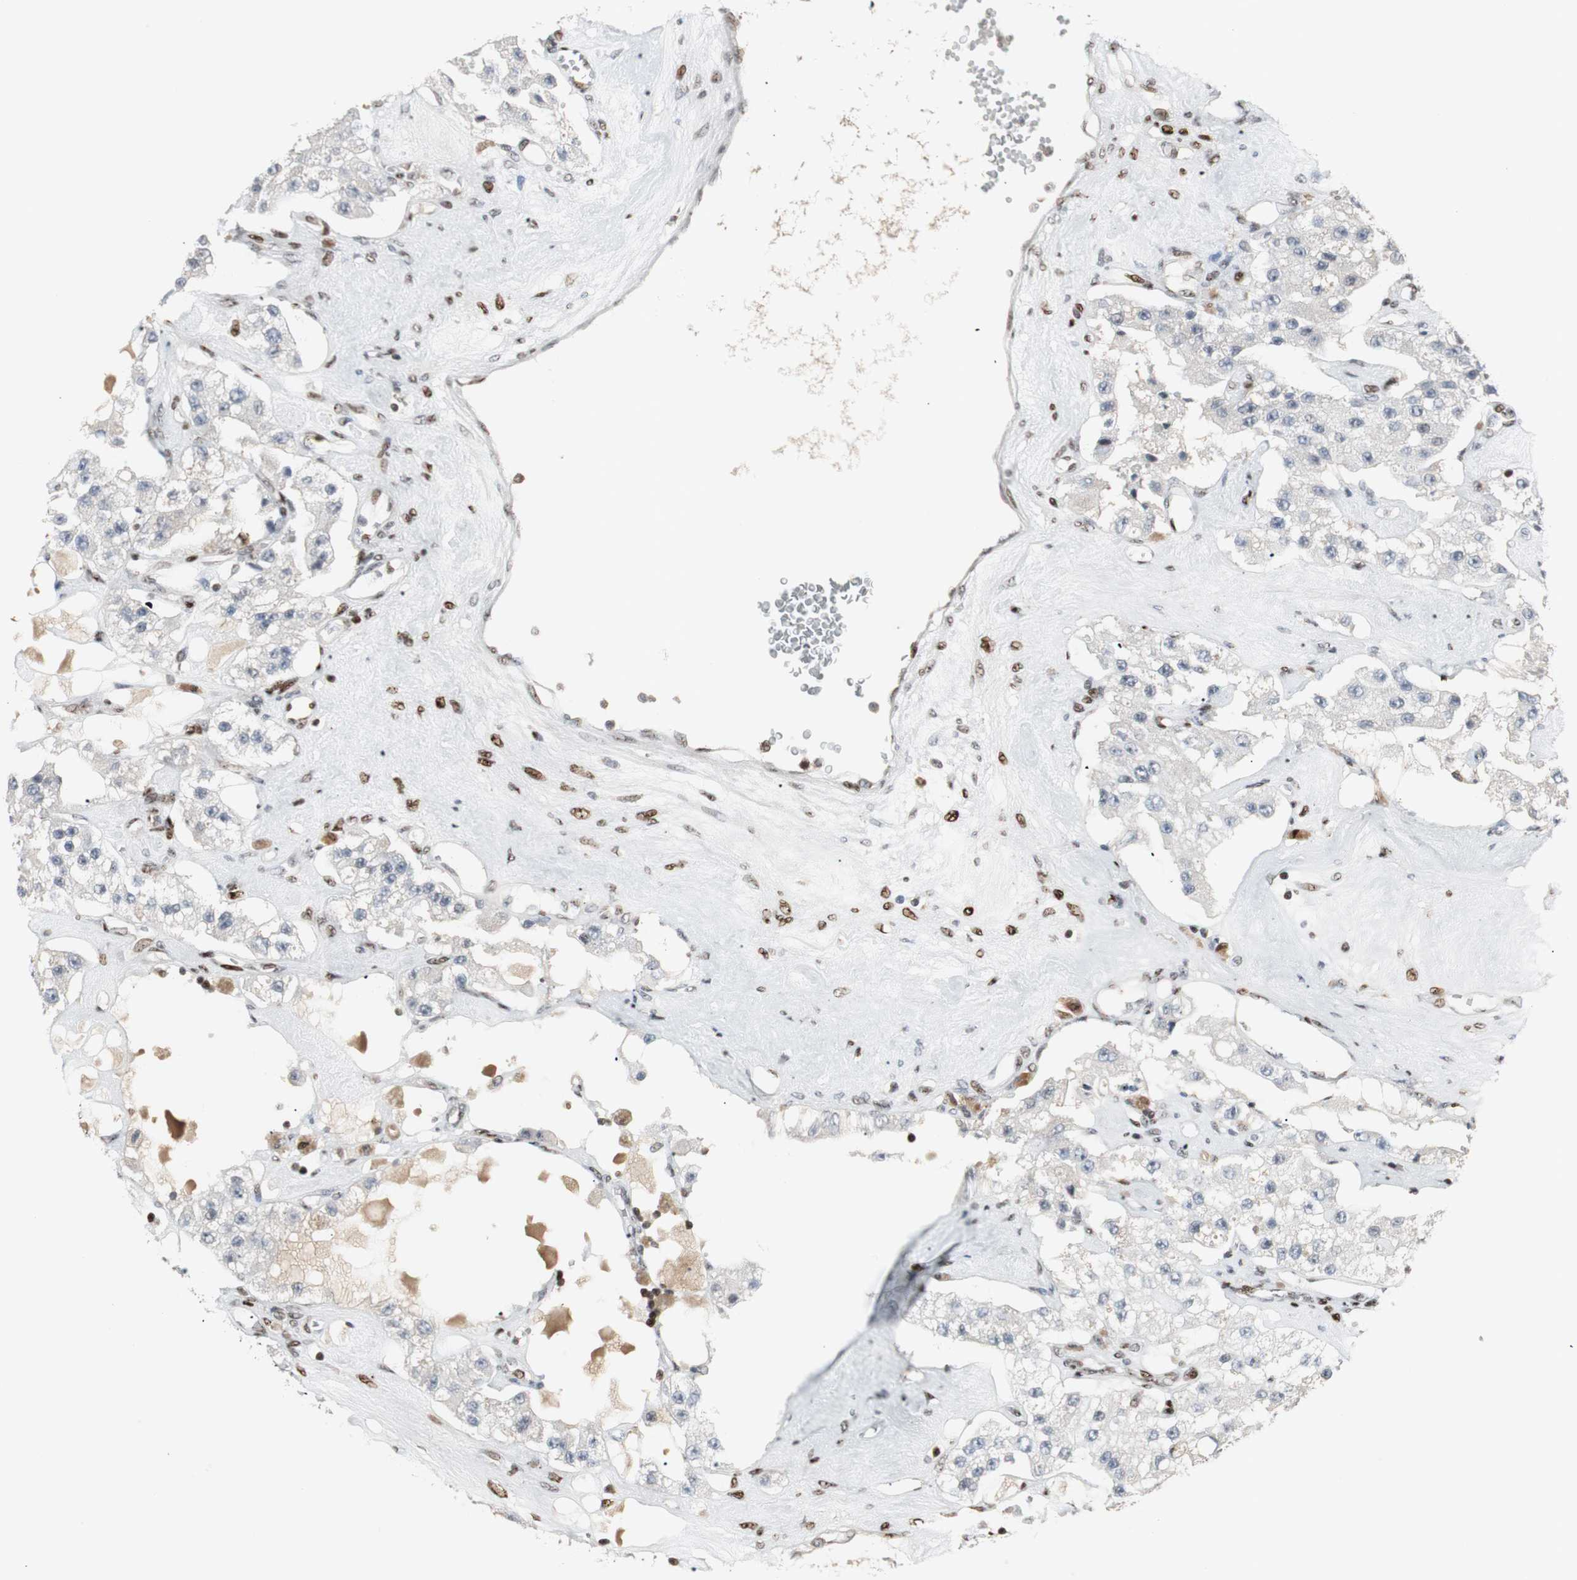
{"staining": {"intensity": "negative", "quantity": "none", "location": "none"}, "tissue": "carcinoid", "cell_type": "Tumor cells", "image_type": "cancer", "snomed": [{"axis": "morphology", "description": "Carcinoid, malignant, NOS"}, {"axis": "topography", "description": "Pancreas"}], "caption": "Tumor cells show no significant protein staining in carcinoid (malignant).", "gene": "GRK2", "patient": {"sex": "male", "age": 41}}